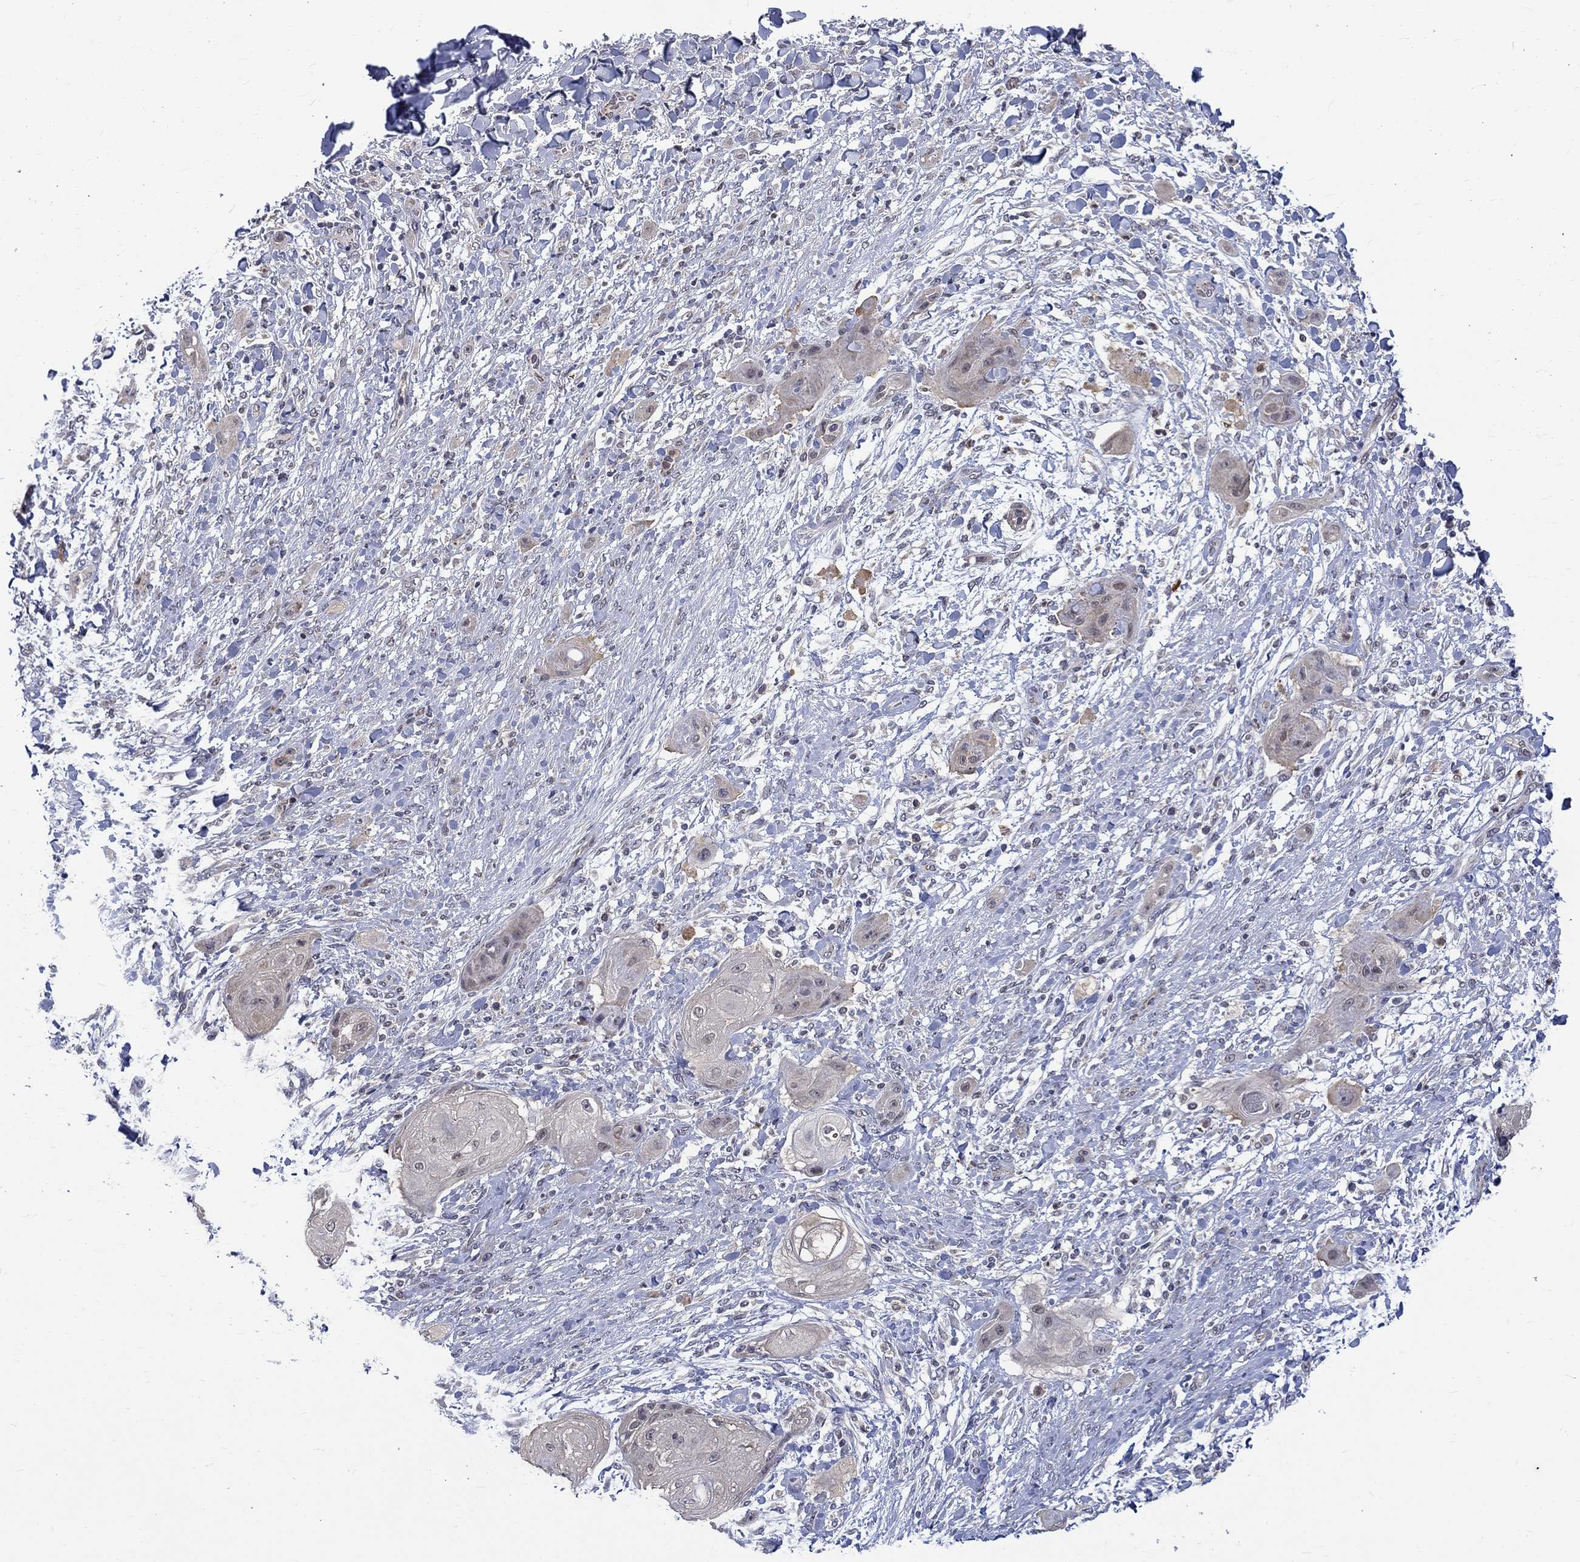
{"staining": {"intensity": "negative", "quantity": "none", "location": "none"}, "tissue": "skin cancer", "cell_type": "Tumor cells", "image_type": "cancer", "snomed": [{"axis": "morphology", "description": "Squamous cell carcinoma, NOS"}, {"axis": "topography", "description": "Skin"}], "caption": "Immunohistochemistry histopathology image of neoplastic tissue: human squamous cell carcinoma (skin) stained with DAB displays no significant protein expression in tumor cells.", "gene": "ST6GALNAC1", "patient": {"sex": "male", "age": 62}}